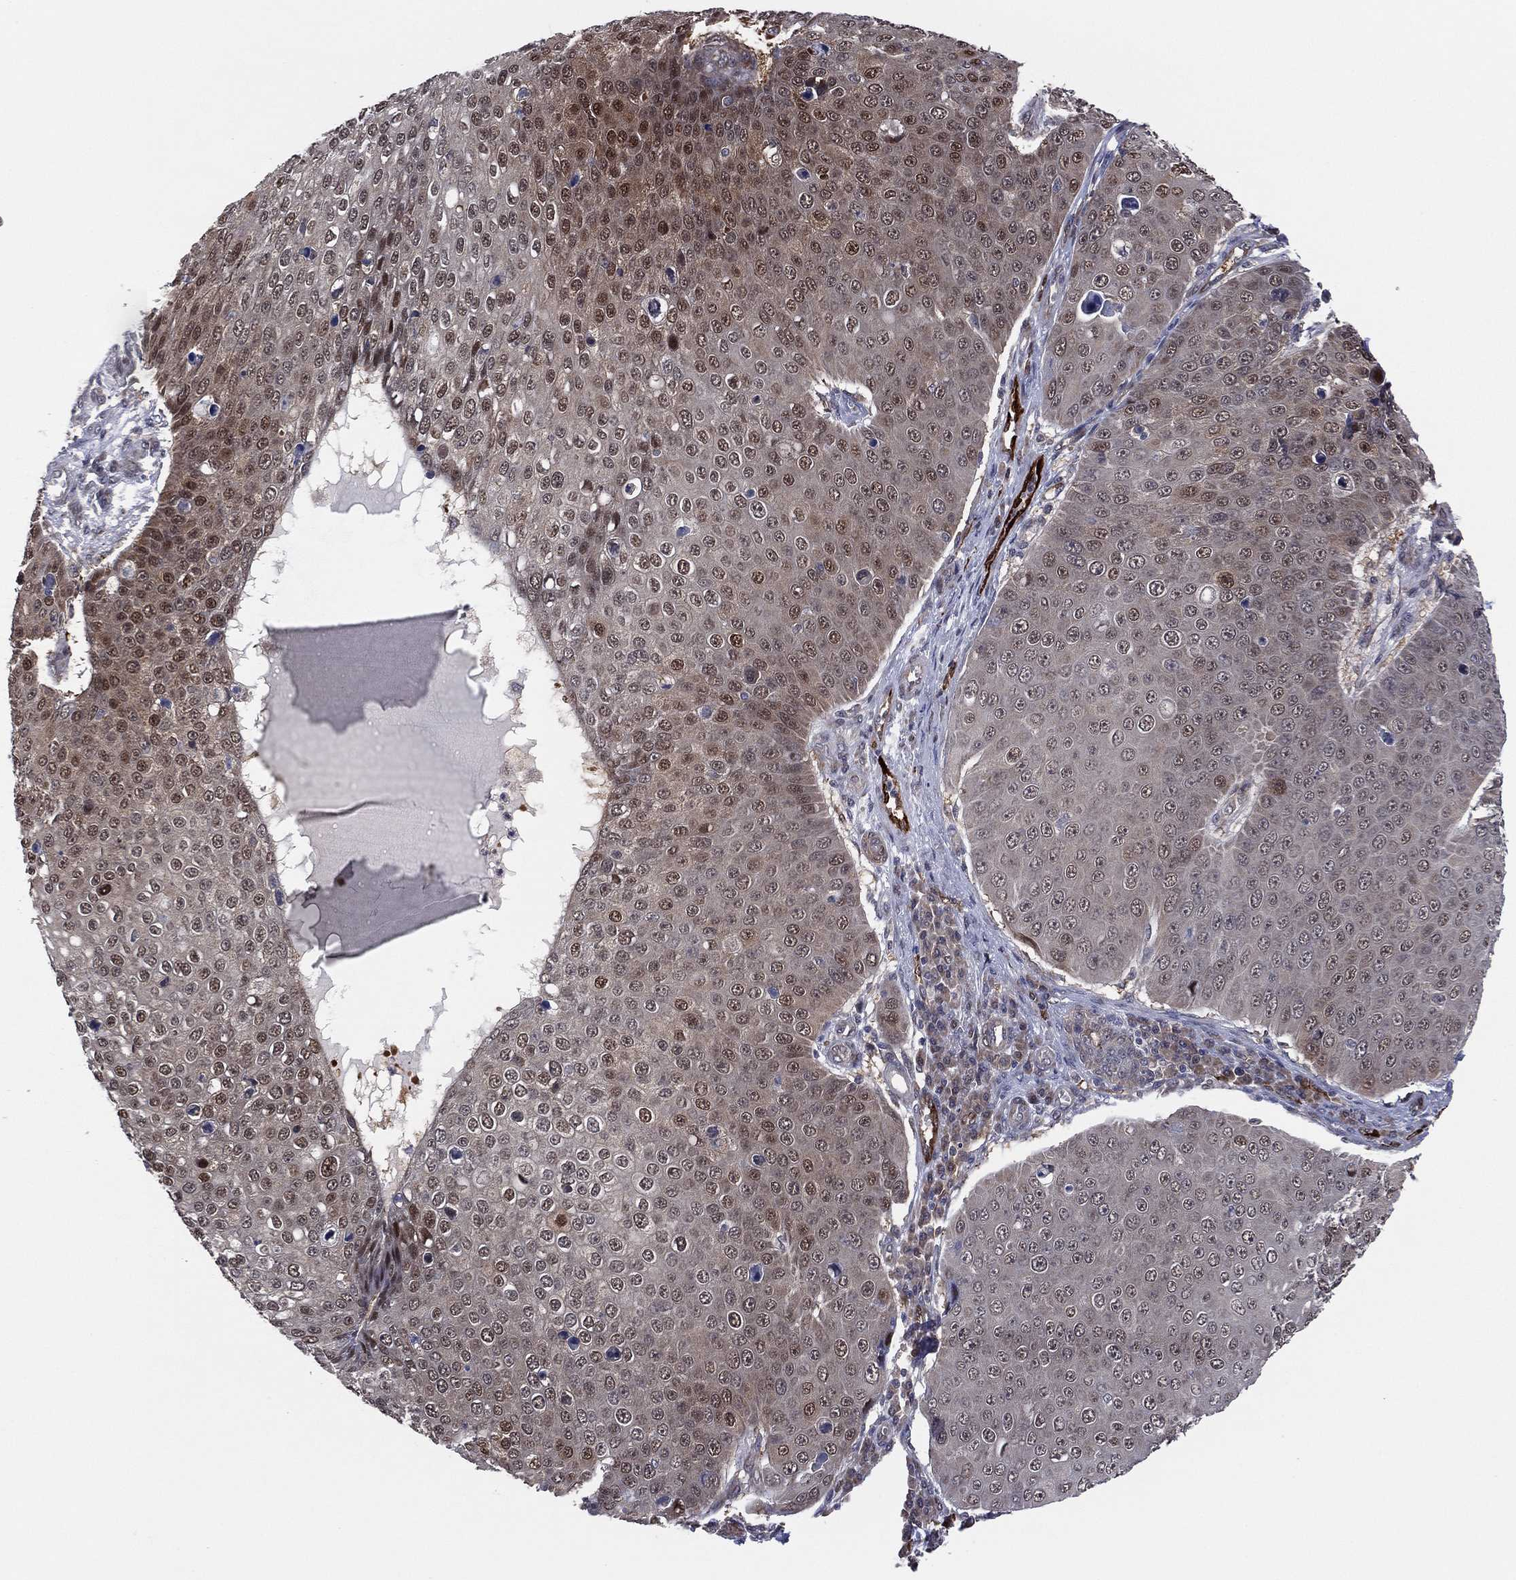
{"staining": {"intensity": "moderate", "quantity": "25%-75%", "location": "cytoplasmic/membranous,nuclear"}, "tissue": "skin cancer", "cell_type": "Tumor cells", "image_type": "cancer", "snomed": [{"axis": "morphology", "description": "Squamous cell carcinoma, NOS"}, {"axis": "topography", "description": "Skin"}], "caption": "A micrograph showing moderate cytoplasmic/membranous and nuclear positivity in about 25%-75% of tumor cells in squamous cell carcinoma (skin), as visualized by brown immunohistochemical staining.", "gene": "SNCG", "patient": {"sex": "male", "age": 71}}